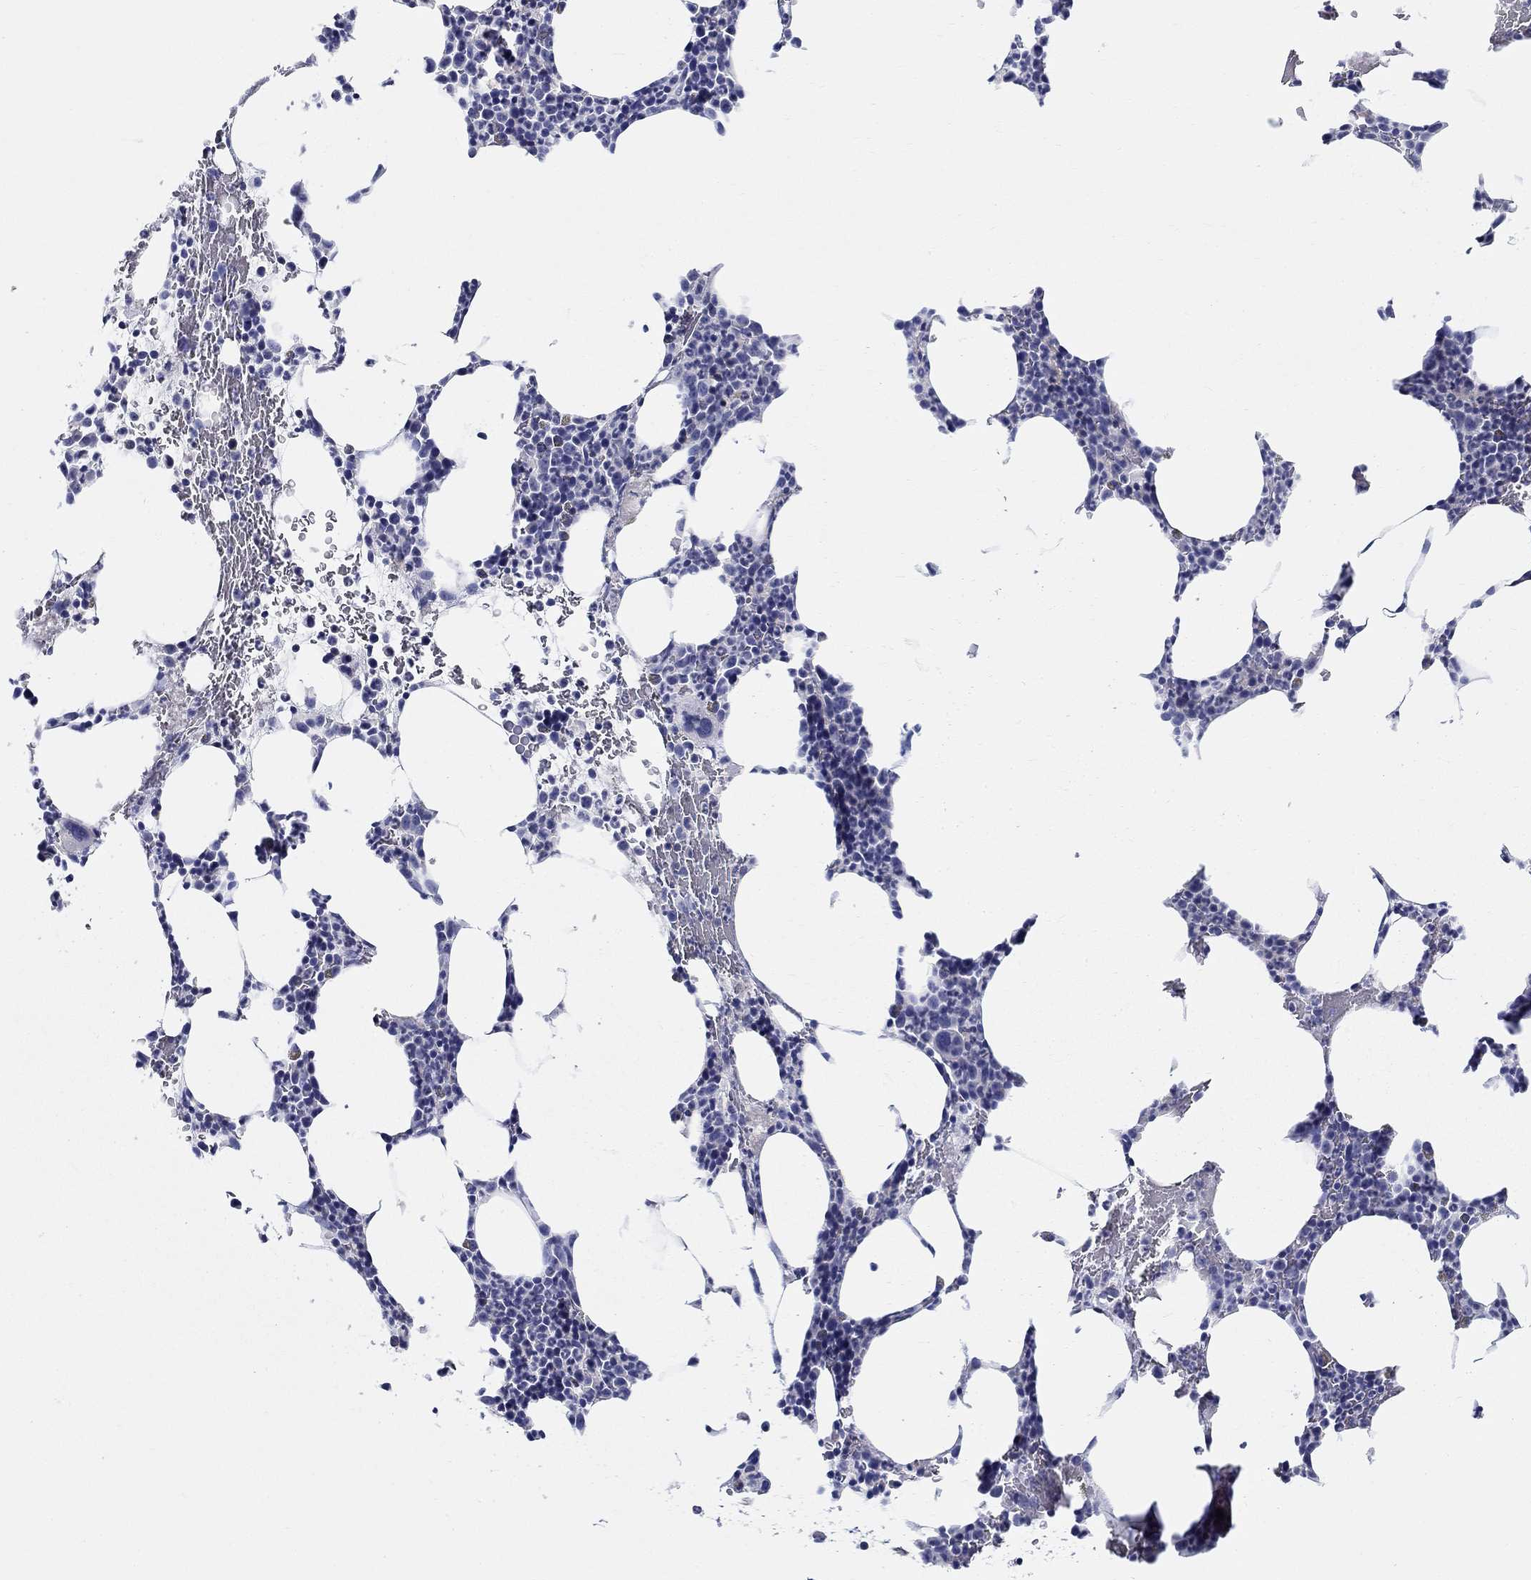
{"staining": {"intensity": "negative", "quantity": "none", "location": "none"}, "tissue": "bone marrow", "cell_type": "Hematopoietic cells", "image_type": "normal", "snomed": [{"axis": "morphology", "description": "Normal tissue, NOS"}, {"axis": "topography", "description": "Bone marrow"}], "caption": "Immunohistochemistry (IHC) photomicrograph of normal bone marrow: human bone marrow stained with DAB (3,3'-diaminobenzidine) demonstrates no significant protein positivity in hematopoietic cells. (Stains: DAB (3,3'-diaminobenzidine) immunohistochemistry (IHC) with hematoxylin counter stain, Microscopy: brightfield microscopy at high magnification).", "gene": "RAP1GAP", "patient": {"sex": "male", "age": 83}}